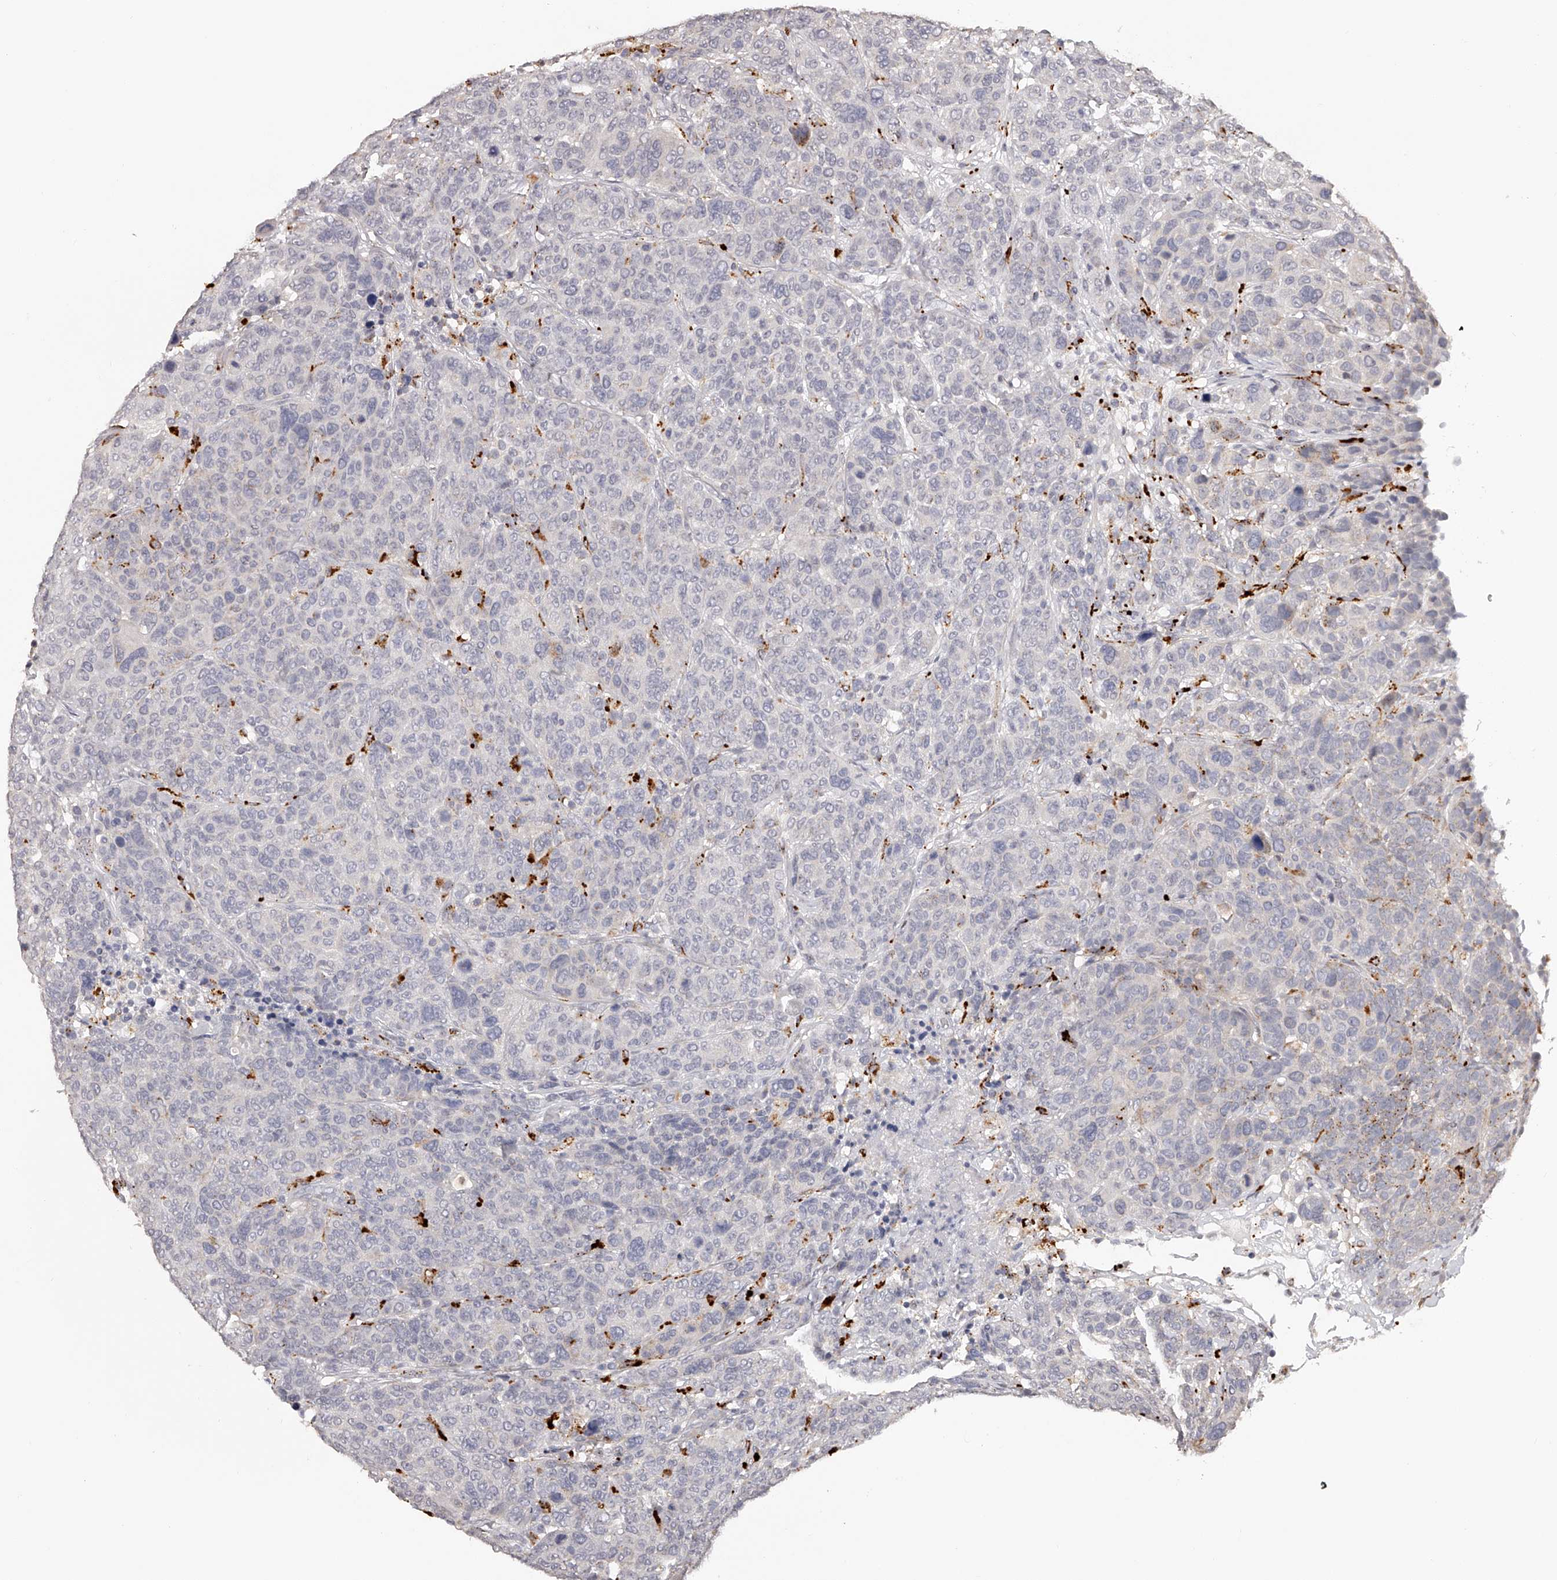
{"staining": {"intensity": "negative", "quantity": "none", "location": "none"}, "tissue": "breast cancer", "cell_type": "Tumor cells", "image_type": "cancer", "snomed": [{"axis": "morphology", "description": "Duct carcinoma"}, {"axis": "topography", "description": "Breast"}], "caption": "A micrograph of breast cancer stained for a protein reveals no brown staining in tumor cells.", "gene": "SLC35D3", "patient": {"sex": "female", "age": 37}}